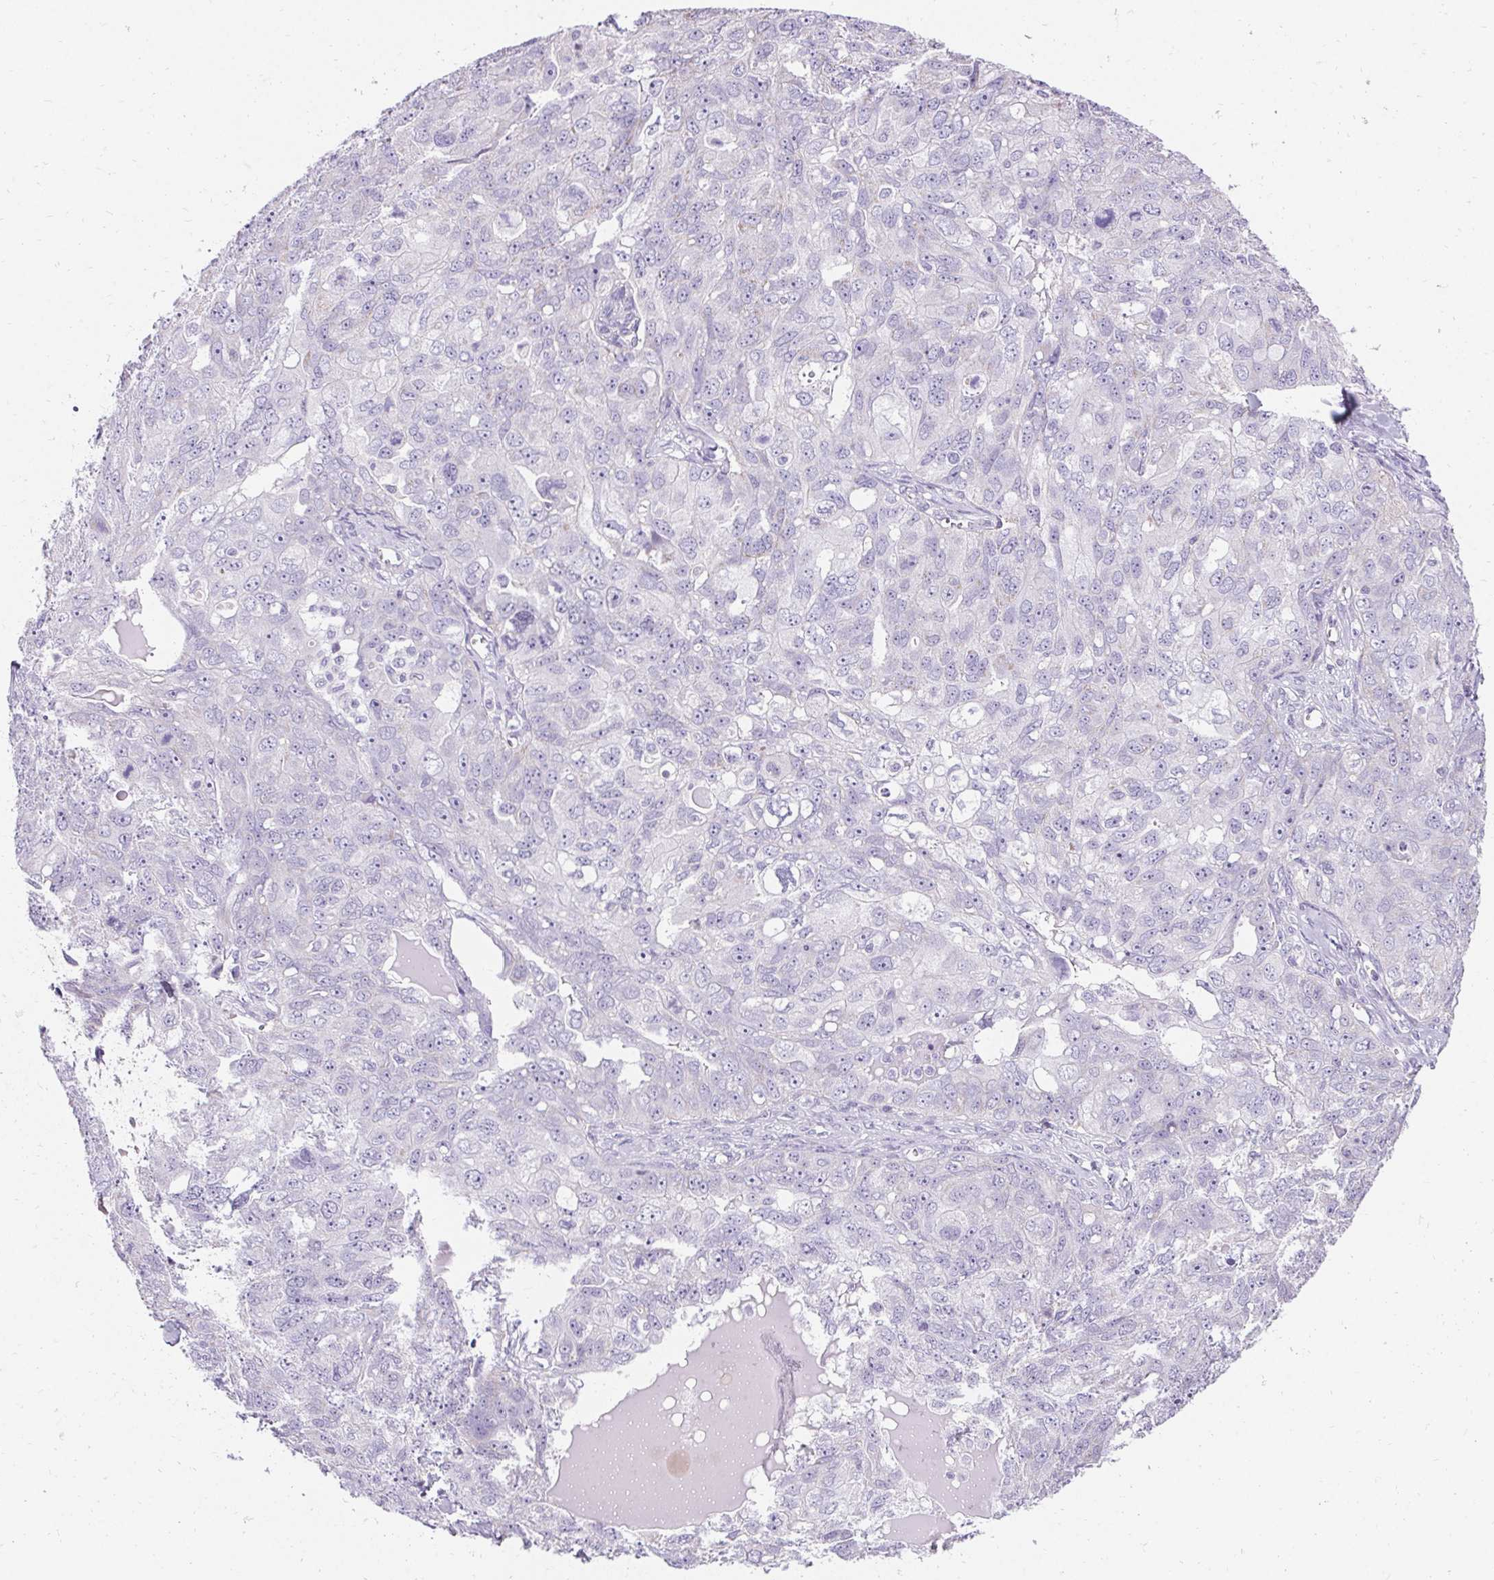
{"staining": {"intensity": "negative", "quantity": "none", "location": "none"}, "tissue": "ovarian cancer", "cell_type": "Tumor cells", "image_type": "cancer", "snomed": [{"axis": "morphology", "description": "Carcinoma, endometroid"}, {"axis": "topography", "description": "Ovary"}], "caption": "The immunohistochemistry histopathology image has no significant positivity in tumor cells of ovarian cancer (endometroid carcinoma) tissue. The staining was performed using DAB to visualize the protein expression in brown, while the nuclei were stained in blue with hematoxylin (Magnification: 20x).", "gene": "ASGR2", "patient": {"sex": "female", "age": 70}}